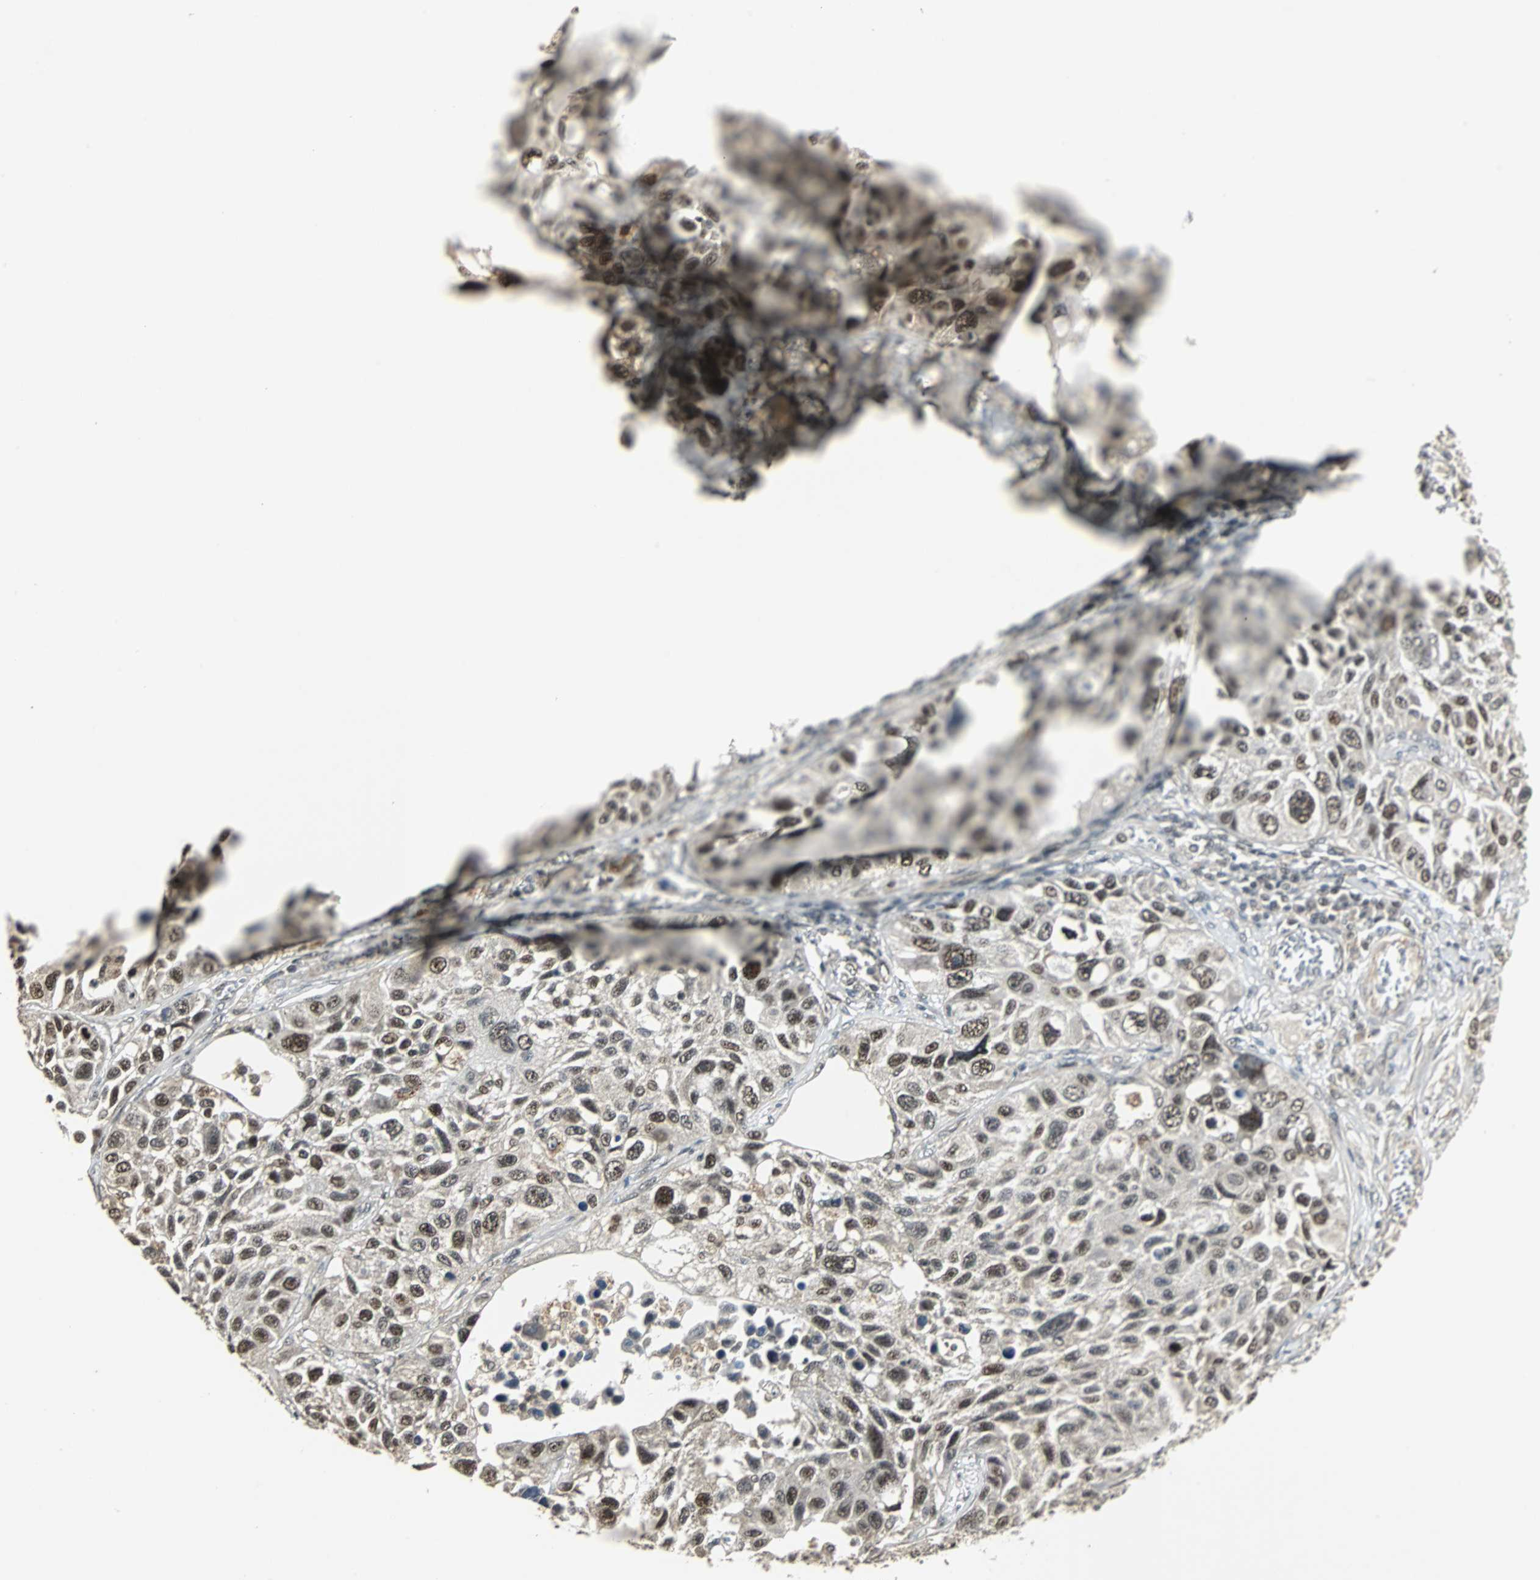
{"staining": {"intensity": "strong", "quantity": ">75%", "location": "nuclear"}, "tissue": "lung cancer", "cell_type": "Tumor cells", "image_type": "cancer", "snomed": [{"axis": "morphology", "description": "Squamous cell carcinoma, NOS"}, {"axis": "topography", "description": "Lung"}], "caption": "IHC of human lung cancer (squamous cell carcinoma) demonstrates high levels of strong nuclear staining in about >75% of tumor cells.", "gene": "MED4", "patient": {"sex": "male", "age": 71}}